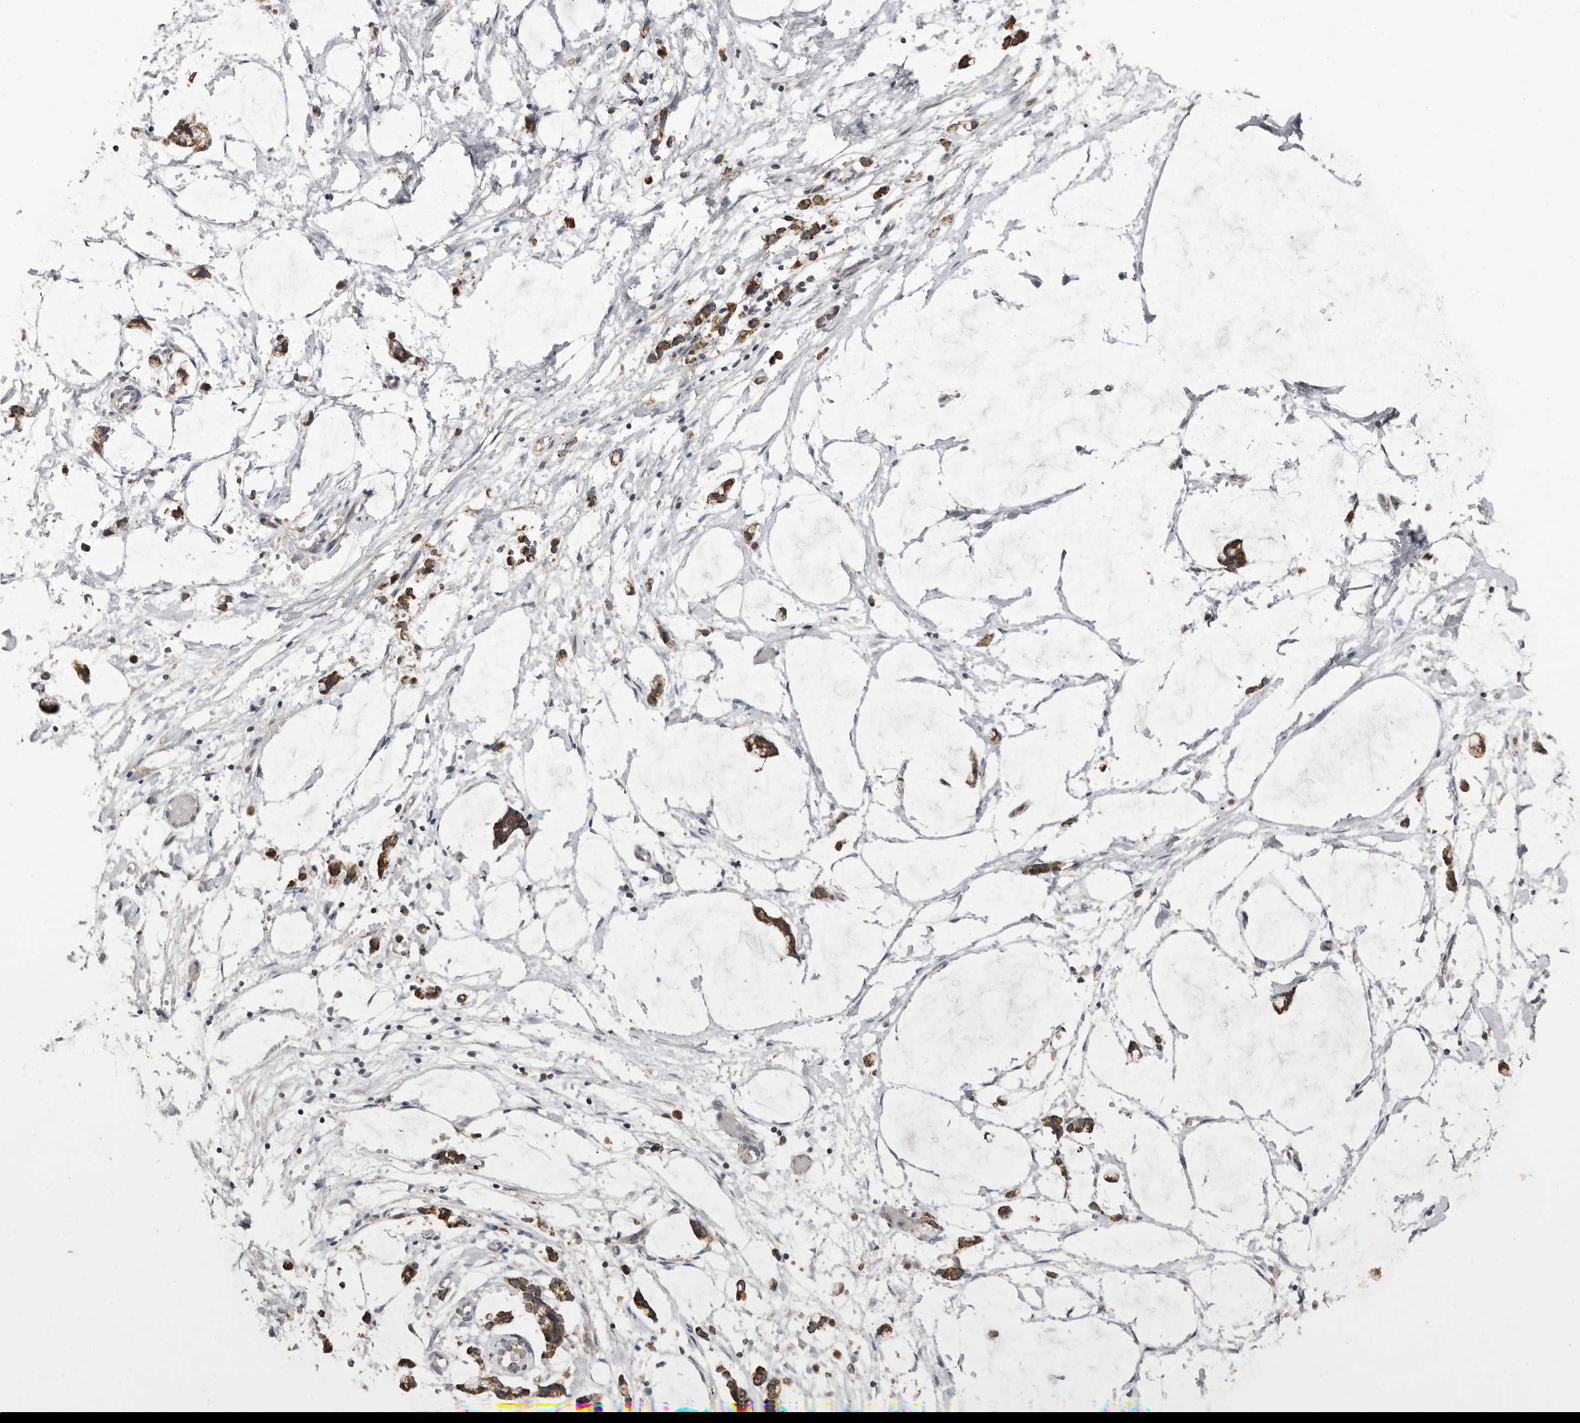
{"staining": {"intensity": "negative", "quantity": "none", "location": "none"}, "tissue": "adipose tissue", "cell_type": "Adipocytes", "image_type": "normal", "snomed": [{"axis": "morphology", "description": "Normal tissue, NOS"}, {"axis": "morphology", "description": "Adenocarcinoma, NOS"}, {"axis": "topography", "description": "Smooth muscle"}, {"axis": "topography", "description": "Colon"}], "caption": "Adipose tissue was stained to show a protein in brown. There is no significant expression in adipocytes. The staining is performed using DAB brown chromogen with nuclei counter-stained in using hematoxylin.", "gene": "KIF26B", "patient": {"sex": "male", "age": 14}}